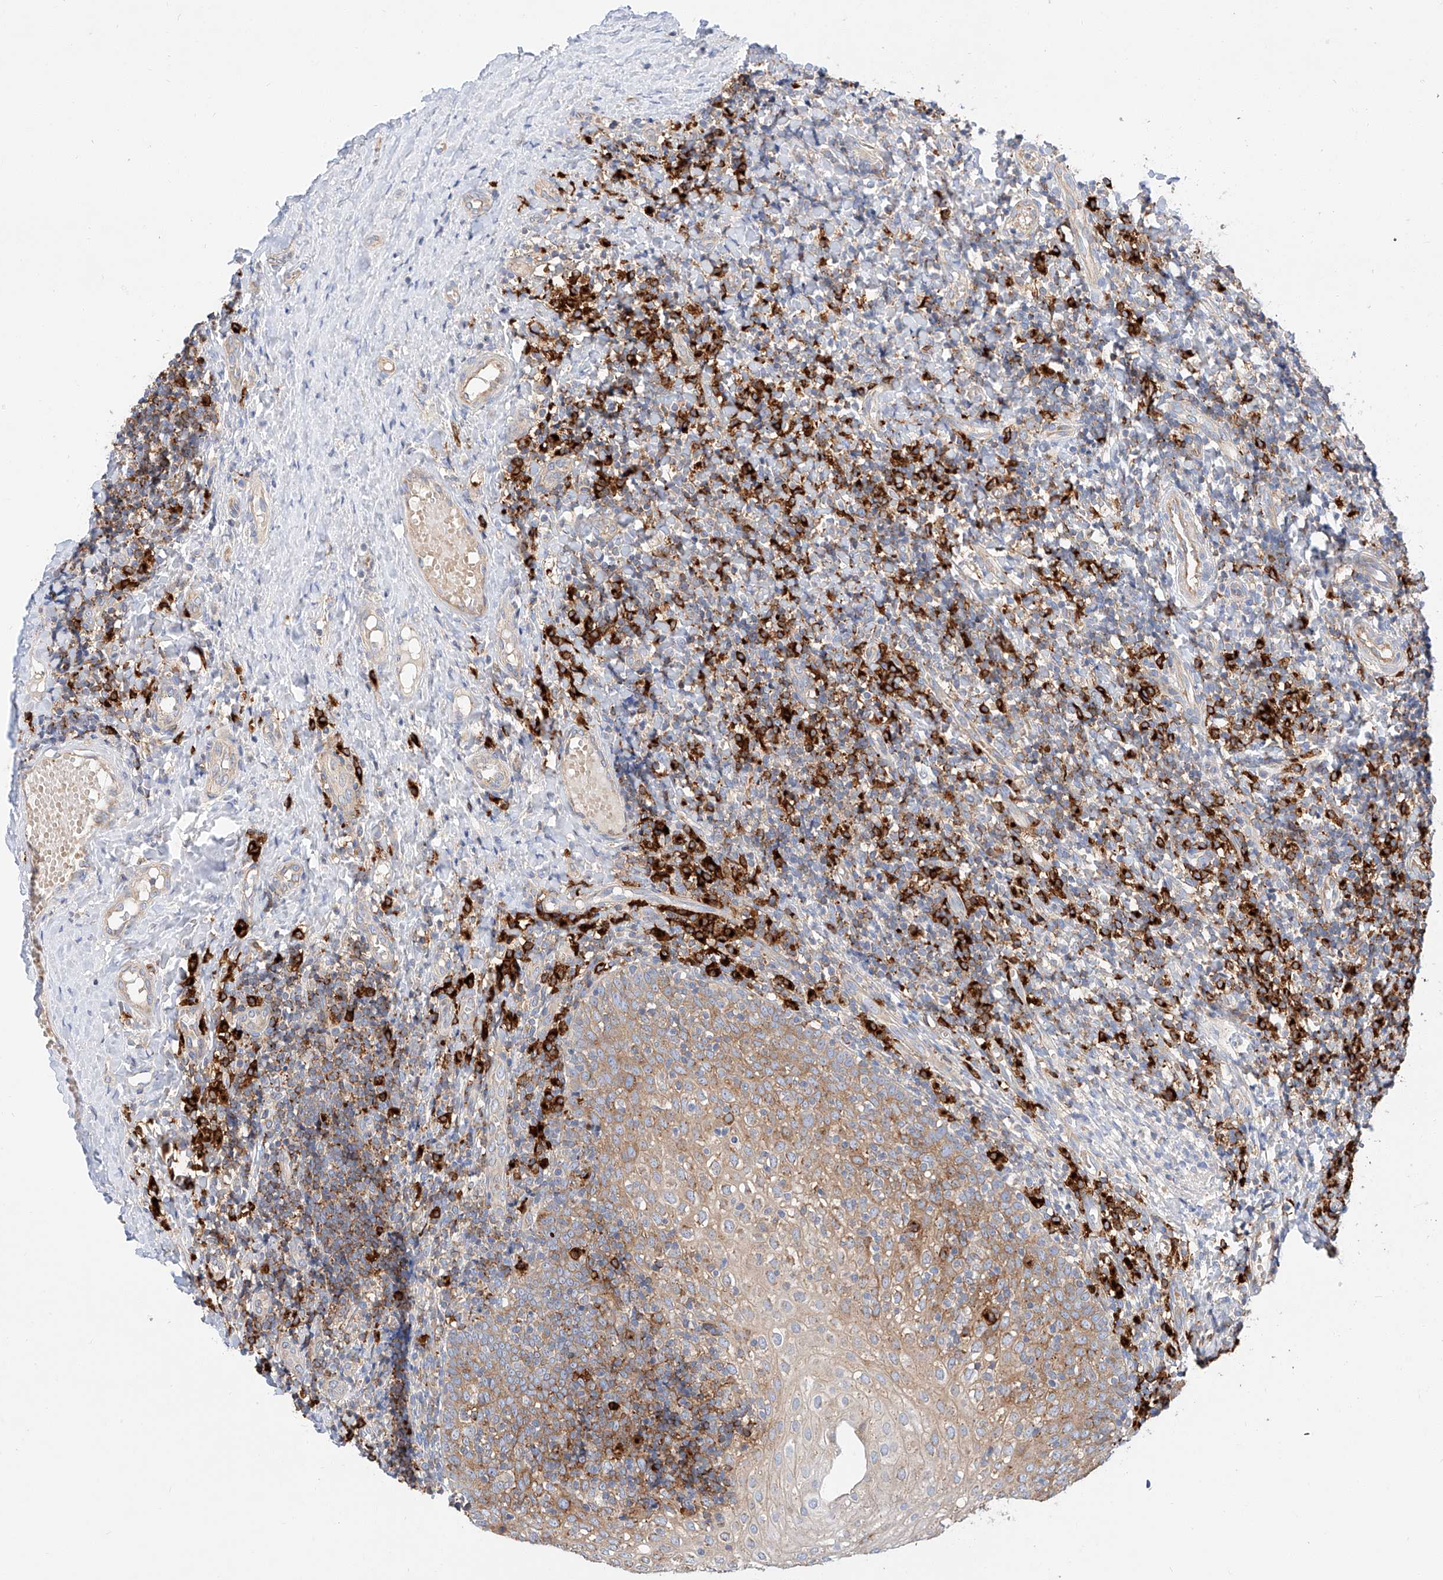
{"staining": {"intensity": "moderate", "quantity": ">75%", "location": "cytoplasmic/membranous"}, "tissue": "tonsil", "cell_type": "Germinal center cells", "image_type": "normal", "snomed": [{"axis": "morphology", "description": "Normal tissue, NOS"}, {"axis": "topography", "description": "Tonsil"}], "caption": "A medium amount of moderate cytoplasmic/membranous positivity is identified in about >75% of germinal center cells in benign tonsil. Nuclei are stained in blue.", "gene": "GLMN", "patient": {"sex": "female", "age": 19}}